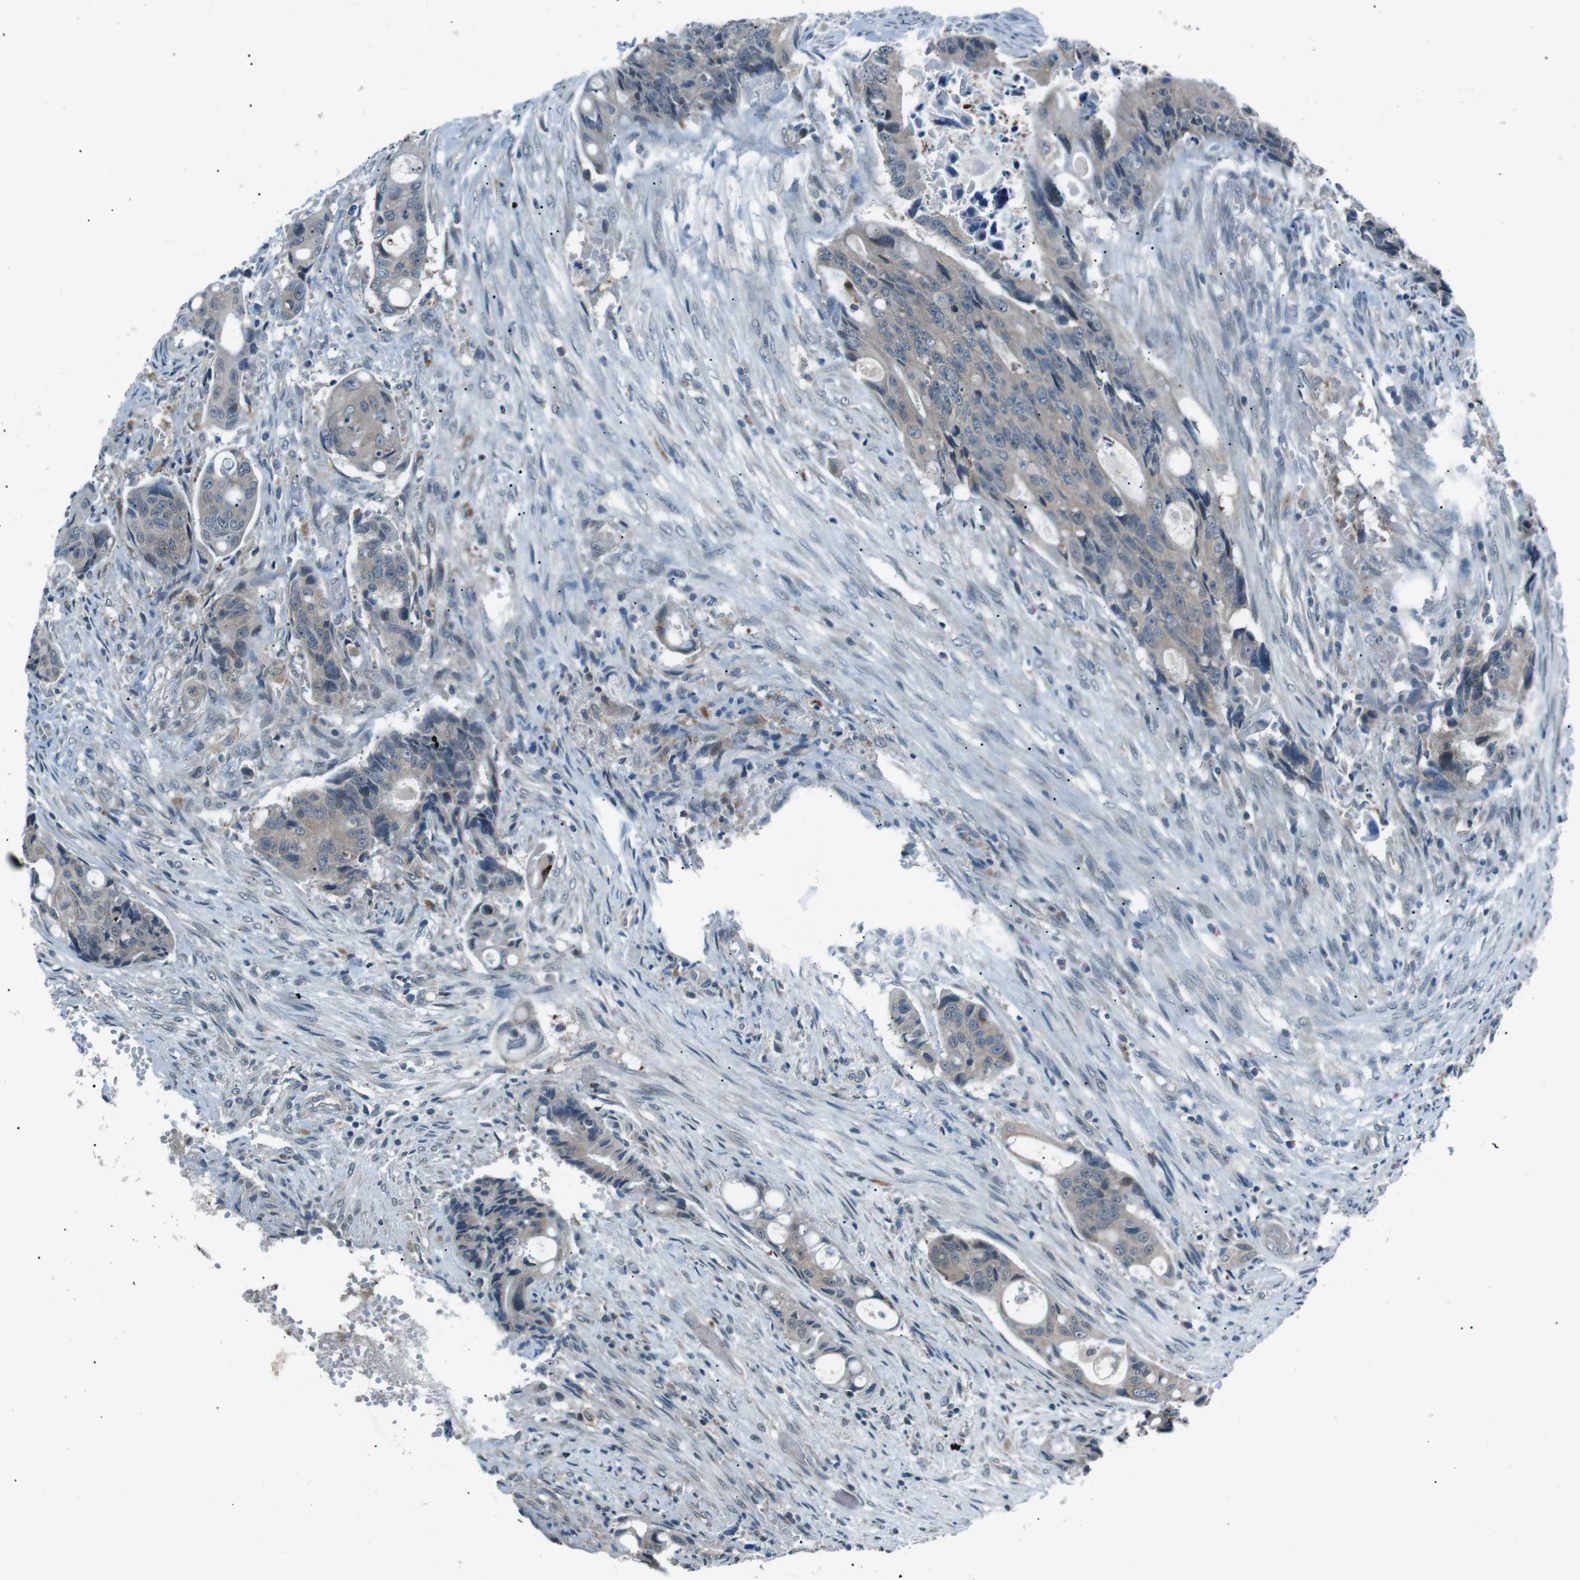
{"staining": {"intensity": "weak", "quantity": "<25%", "location": "cytoplasmic/membranous"}, "tissue": "colorectal cancer", "cell_type": "Tumor cells", "image_type": "cancer", "snomed": [{"axis": "morphology", "description": "Adenocarcinoma, NOS"}, {"axis": "topography", "description": "Colon"}], "caption": "The image shows no significant expression in tumor cells of colorectal cancer (adenocarcinoma).", "gene": "LRIG2", "patient": {"sex": "female", "age": 57}}